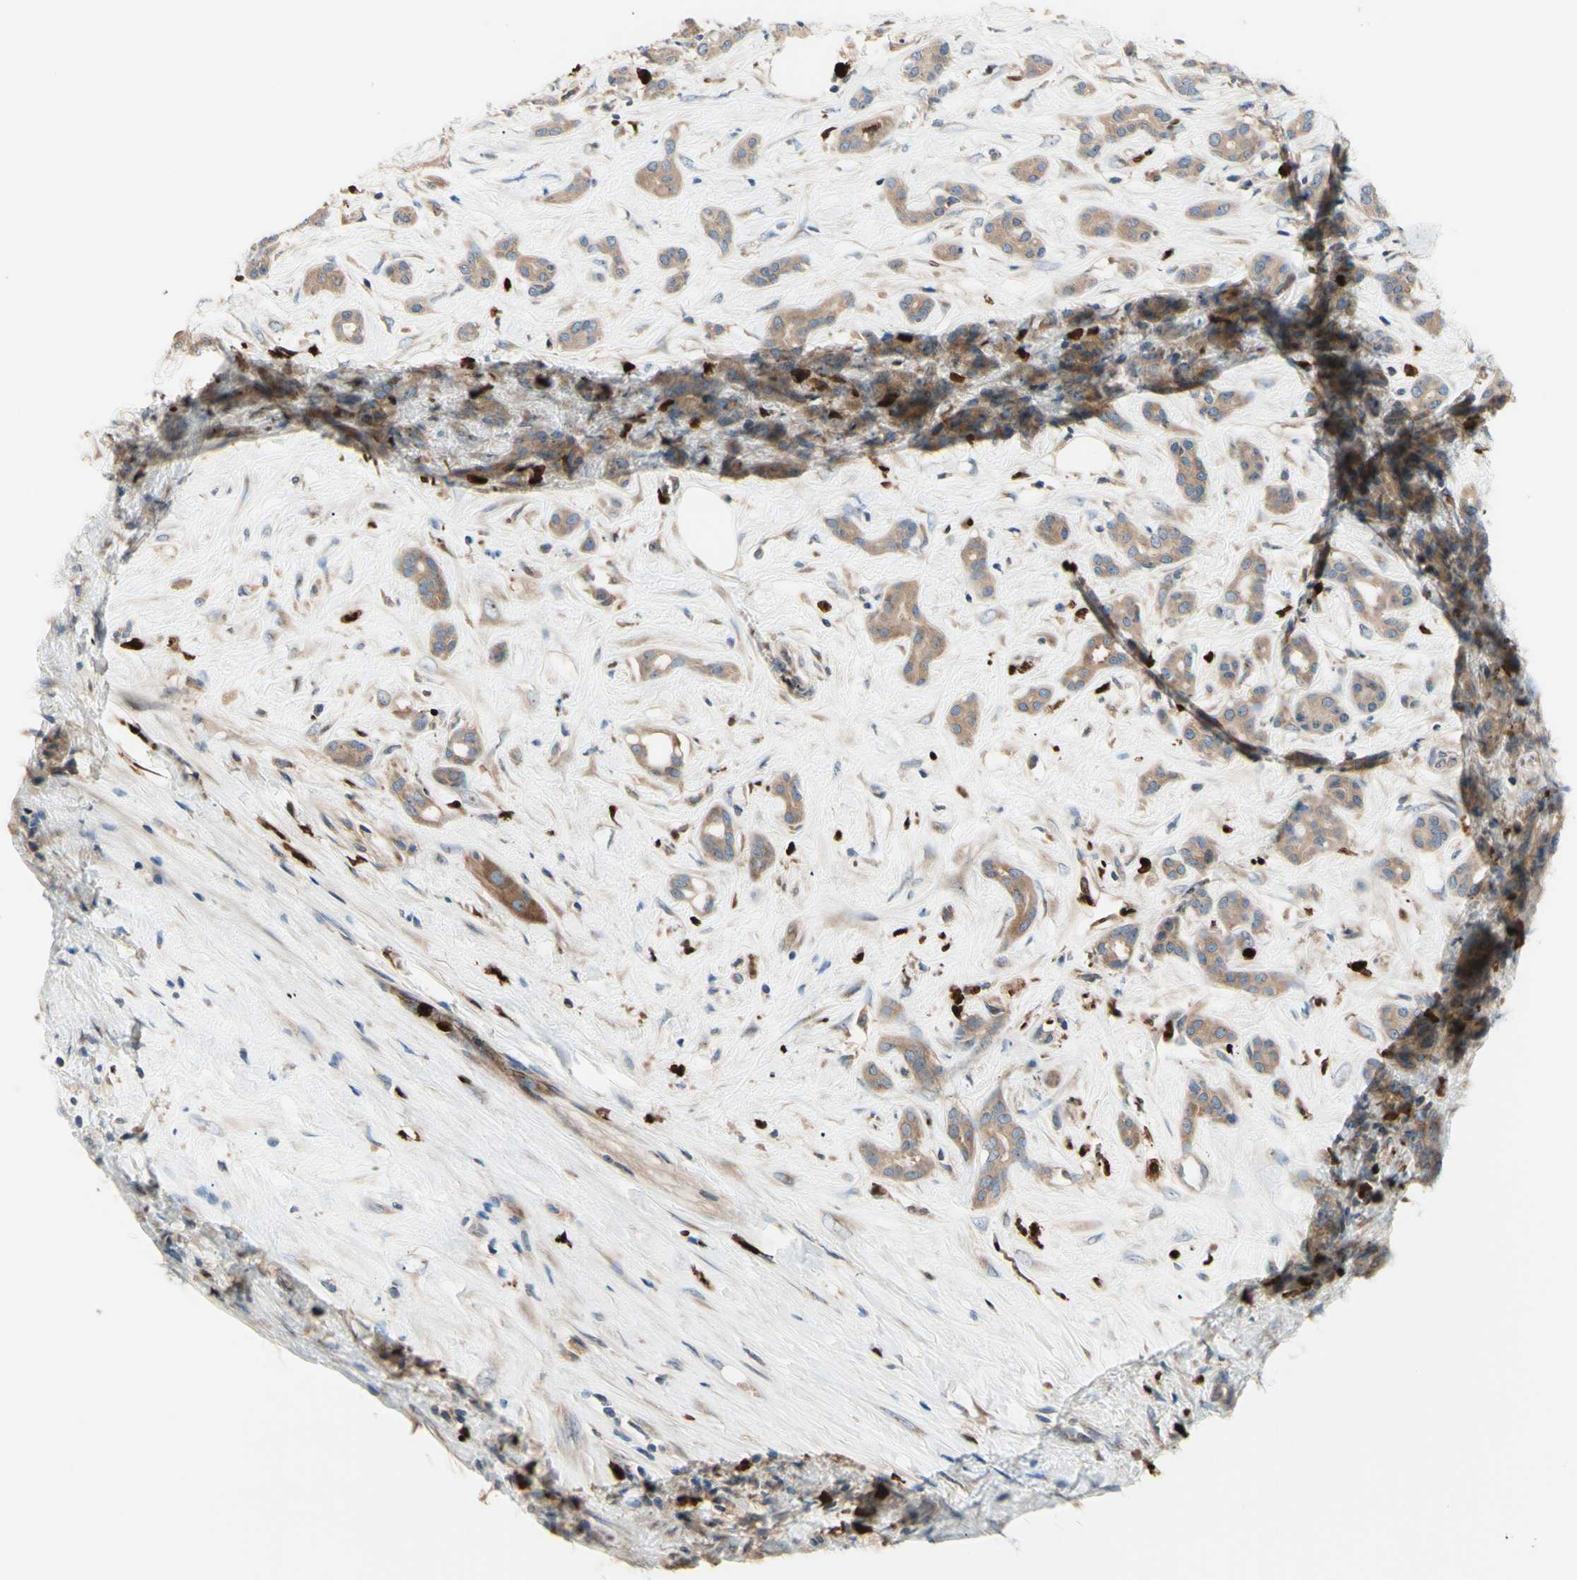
{"staining": {"intensity": "moderate", "quantity": ">75%", "location": "cytoplasmic/membranous"}, "tissue": "pancreatic cancer", "cell_type": "Tumor cells", "image_type": "cancer", "snomed": [{"axis": "morphology", "description": "Adenocarcinoma, NOS"}, {"axis": "topography", "description": "Pancreas"}], "caption": "A brown stain labels moderate cytoplasmic/membranous positivity of a protein in pancreatic adenocarcinoma tumor cells.", "gene": "USP9X", "patient": {"sex": "male", "age": 41}}